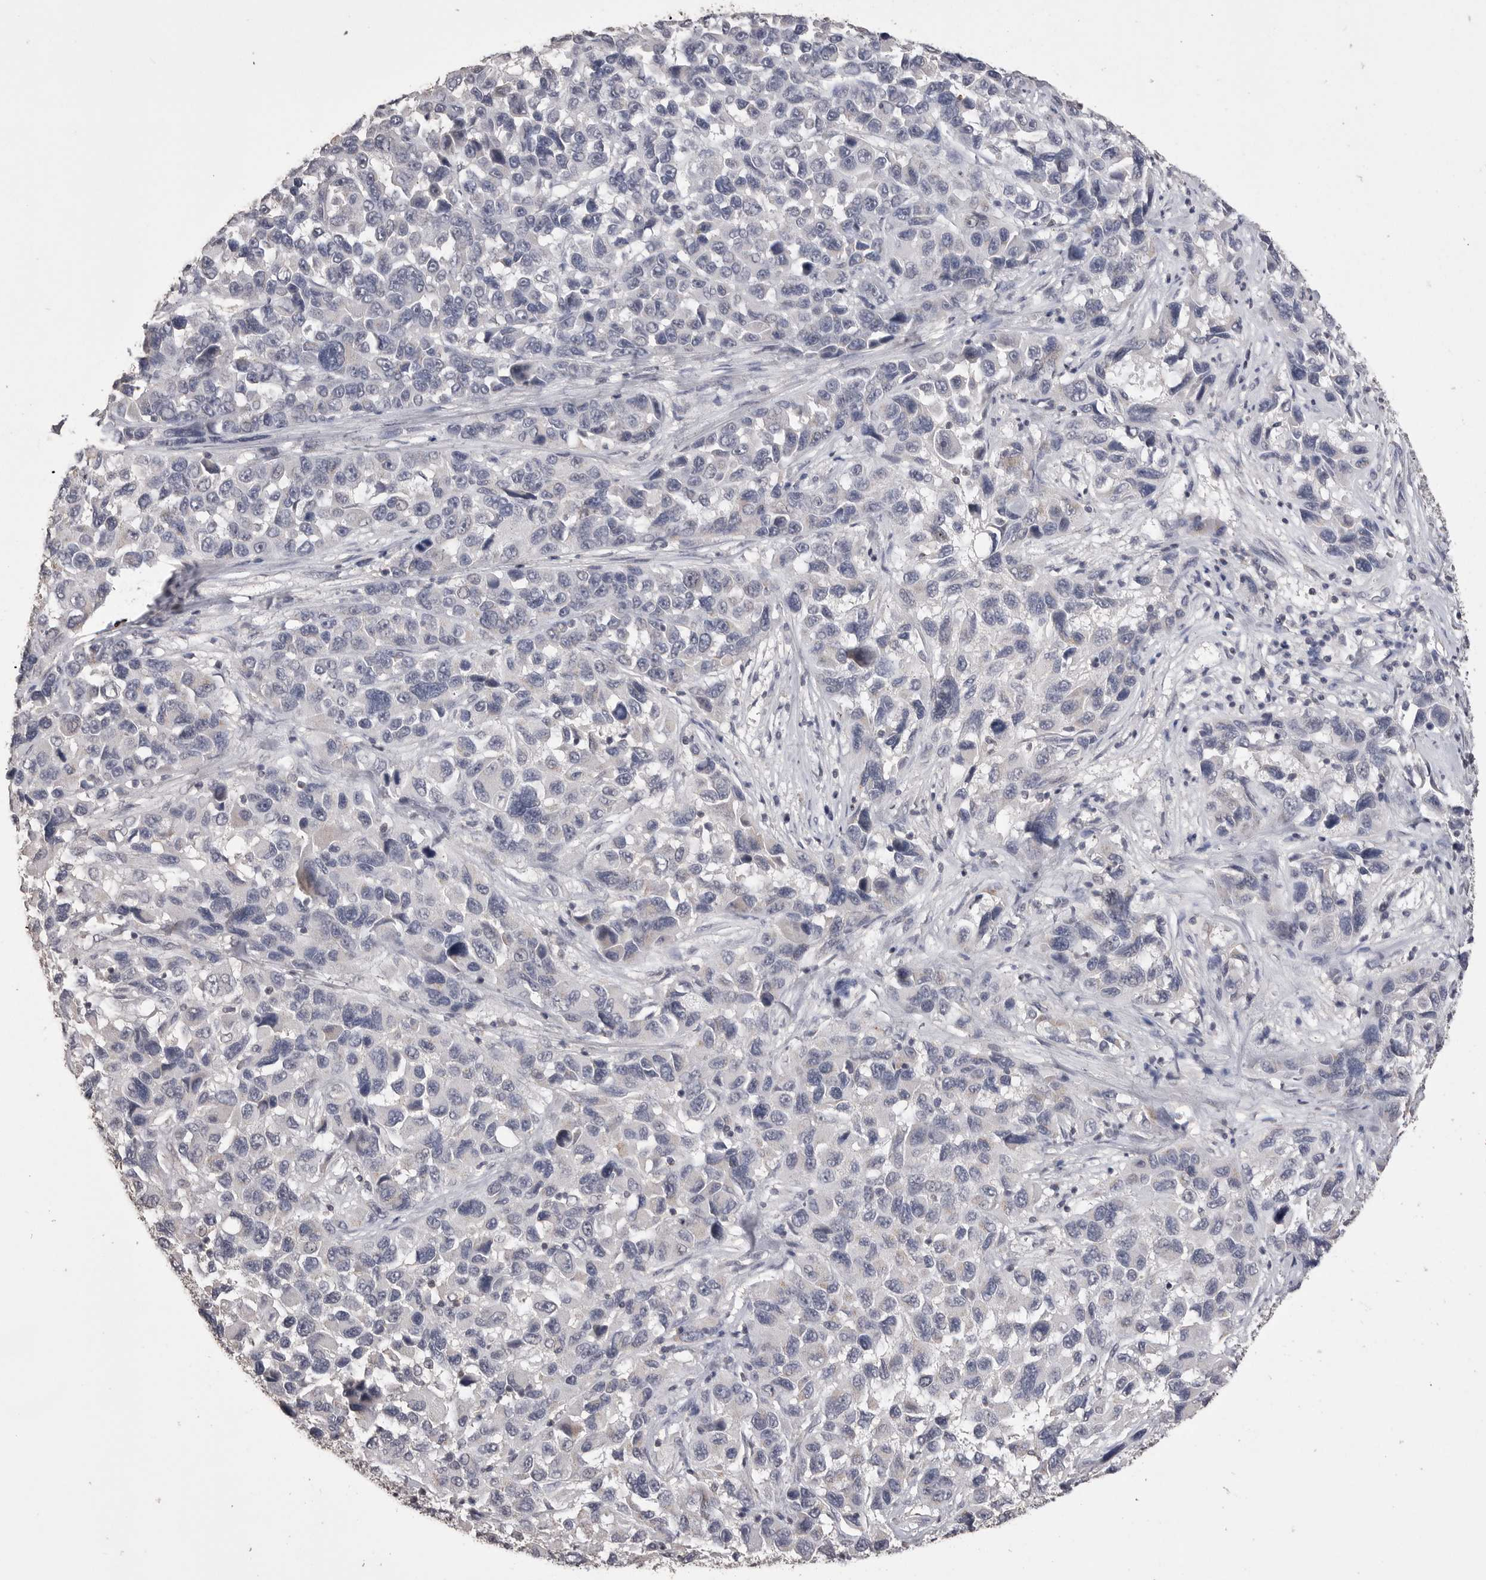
{"staining": {"intensity": "negative", "quantity": "none", "location": "none"}, "tissue": "melanoma", "cell_type": "Tumor cells", "image_type": "cancer", "snomed": [{"axis": "morphology", "description": "Malignant melanoma, NOS"}, {"axis": "topography", "description": "Skin"}], "caption": "Malignant melanoma was stained to show a protein in brown. There is no significant staining in tumor cells.", "gene": "MMP7", "patient": {"sex": "male", "age": 53}}